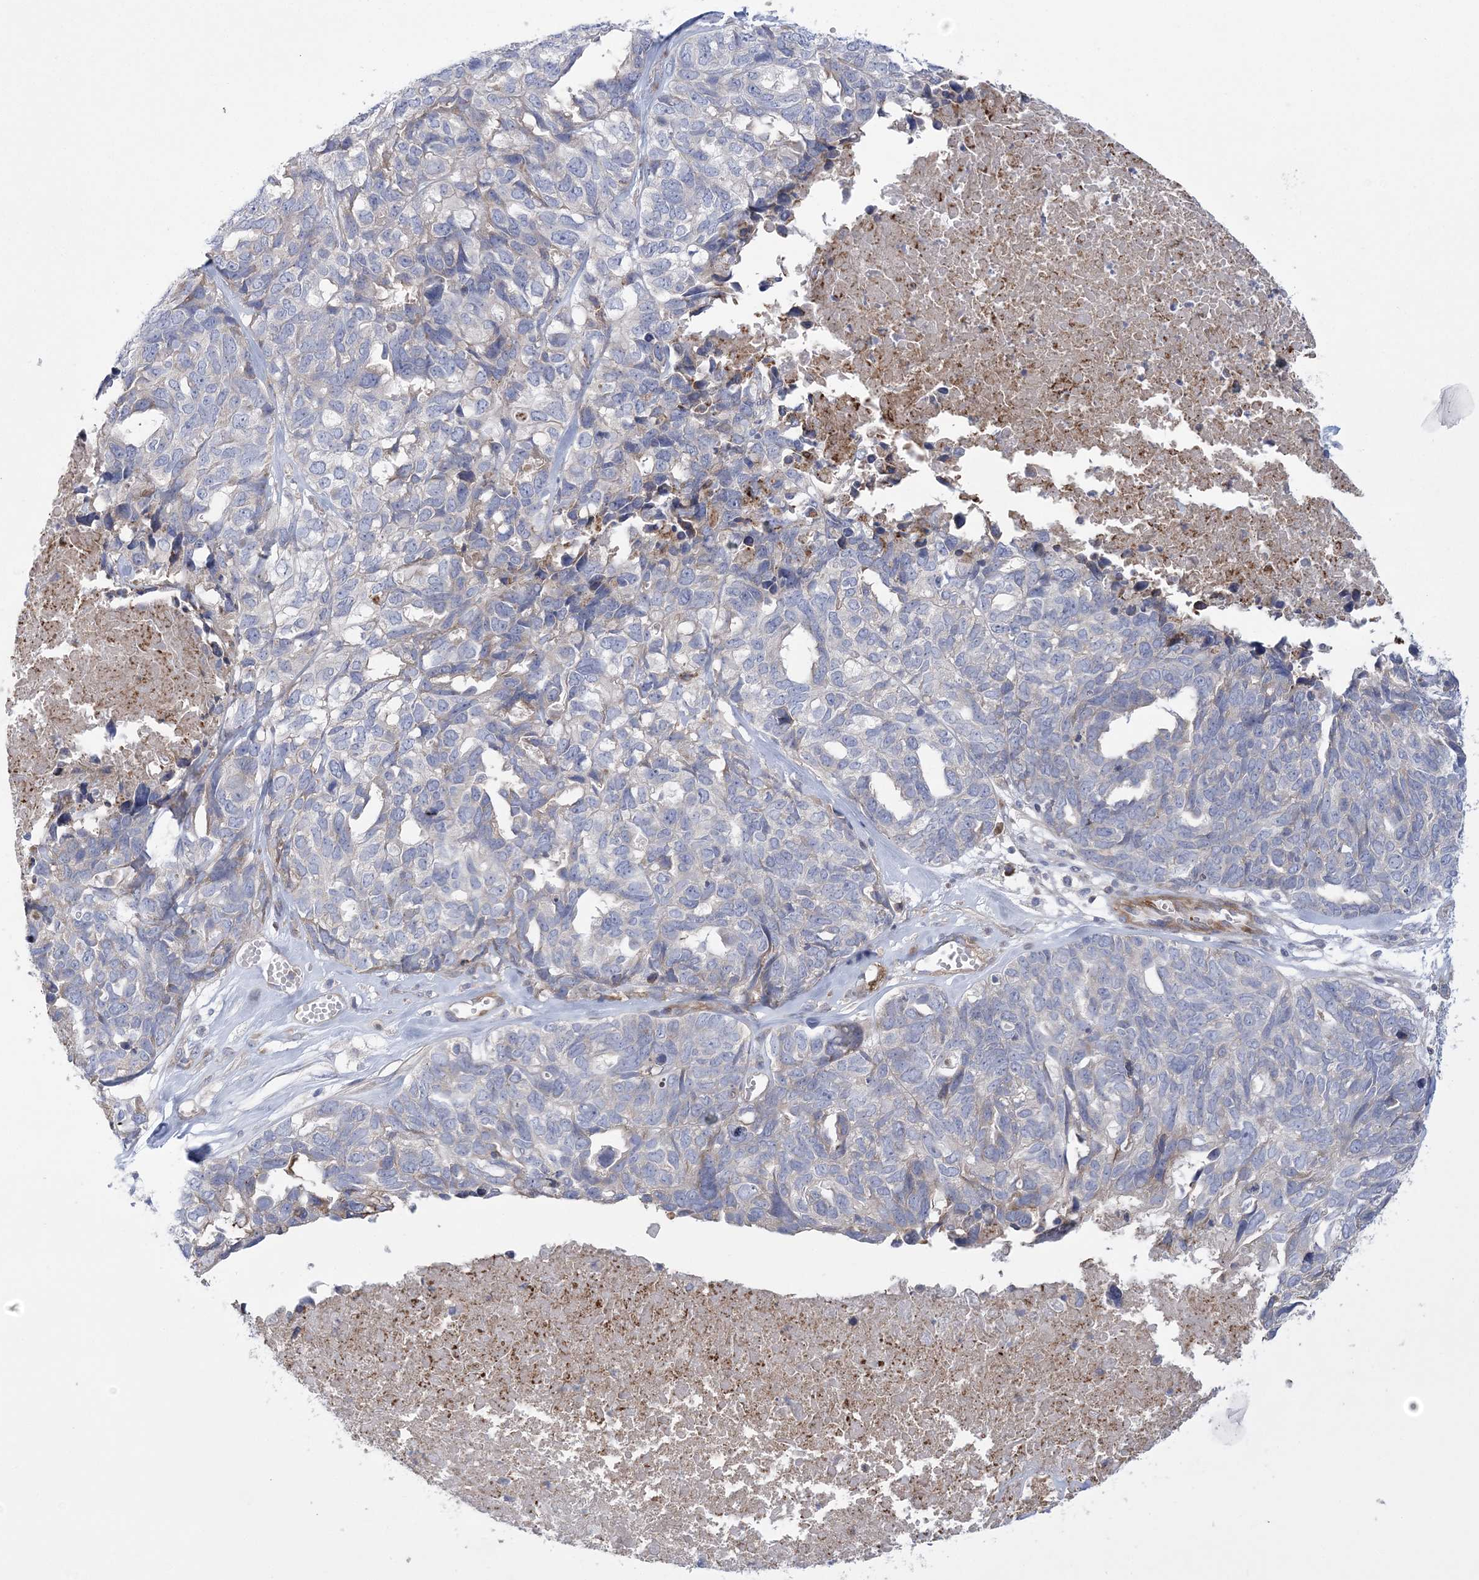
{"staining": {"intensity": "negative", "quantity": "none", "location": "none"}, "tissue": "ovarian cancer", "cell_type": "Tumor cells", "image_type": "cancer", "snomed": [{"axis": "morphology", "description": "Cystadenocarcinoma, serous, NOS"}, {"axis": "topography", "description": "Ovary"}], "caption": "IHC histopathology image of ovarian serous cystadenocarcinoma stained for a protein (brown), which exhibits no staining in tumor cells.", "gene": "ARSJ", "patient": {"sex": "female", "age": 79}}